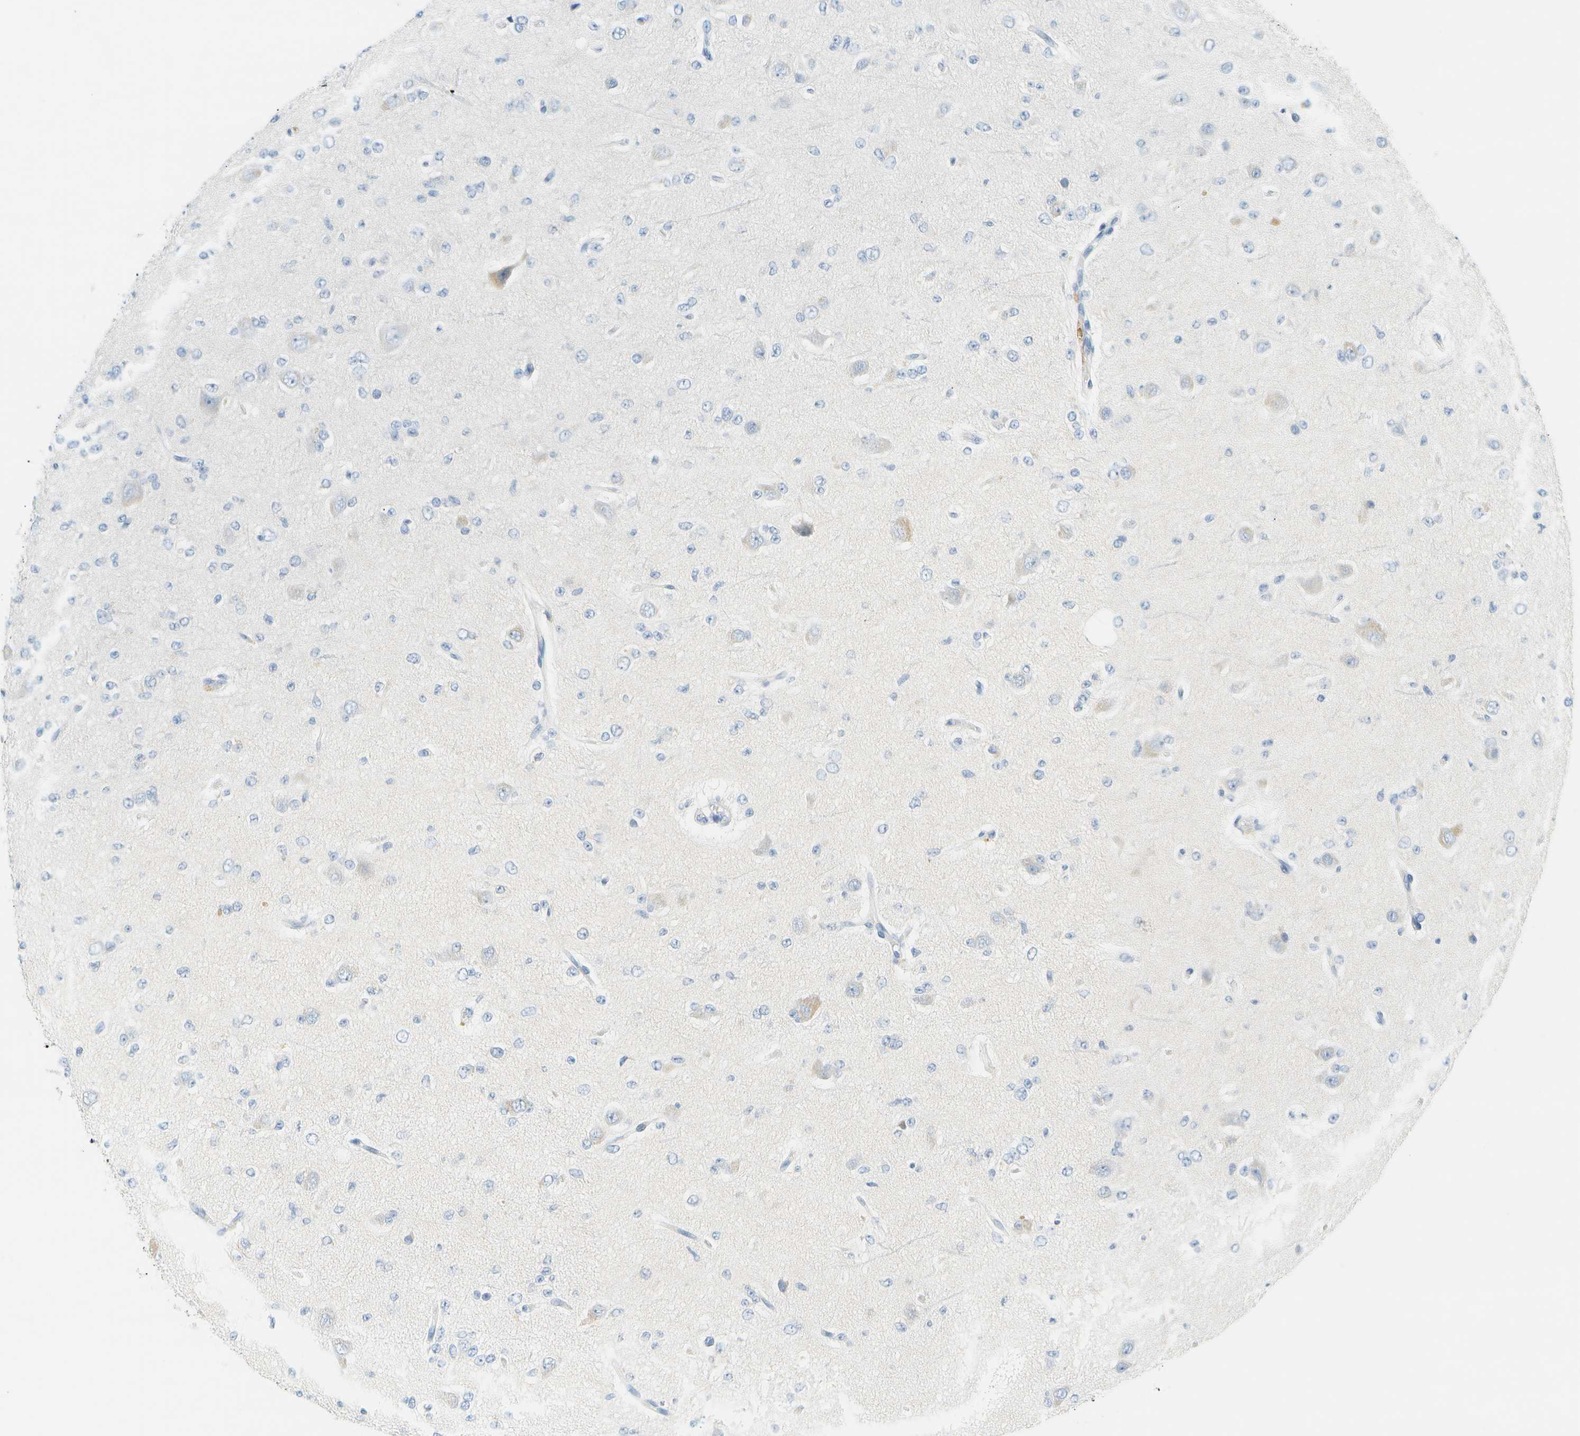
{"staining": {"intensity": "negative", "quantity": "none", "location": "none"}, "tissue": "glioma", "cell_type": "Tumor cells", "image_type": "cancer", "snomed": [{"axis": "morphology", "description": "Glioma, malignant, Low grade"}, {"axis": "topography", "description": "Brain"}], "caption": "Micrograph shows no significant protein expression in tumor cells of malignant glioma (low-grade). (DAB (3,3'-diaminobenzidine) IHC, high magnification).", "gene": "SMYD5", "patient": {"sex": "male", "age": 38}}